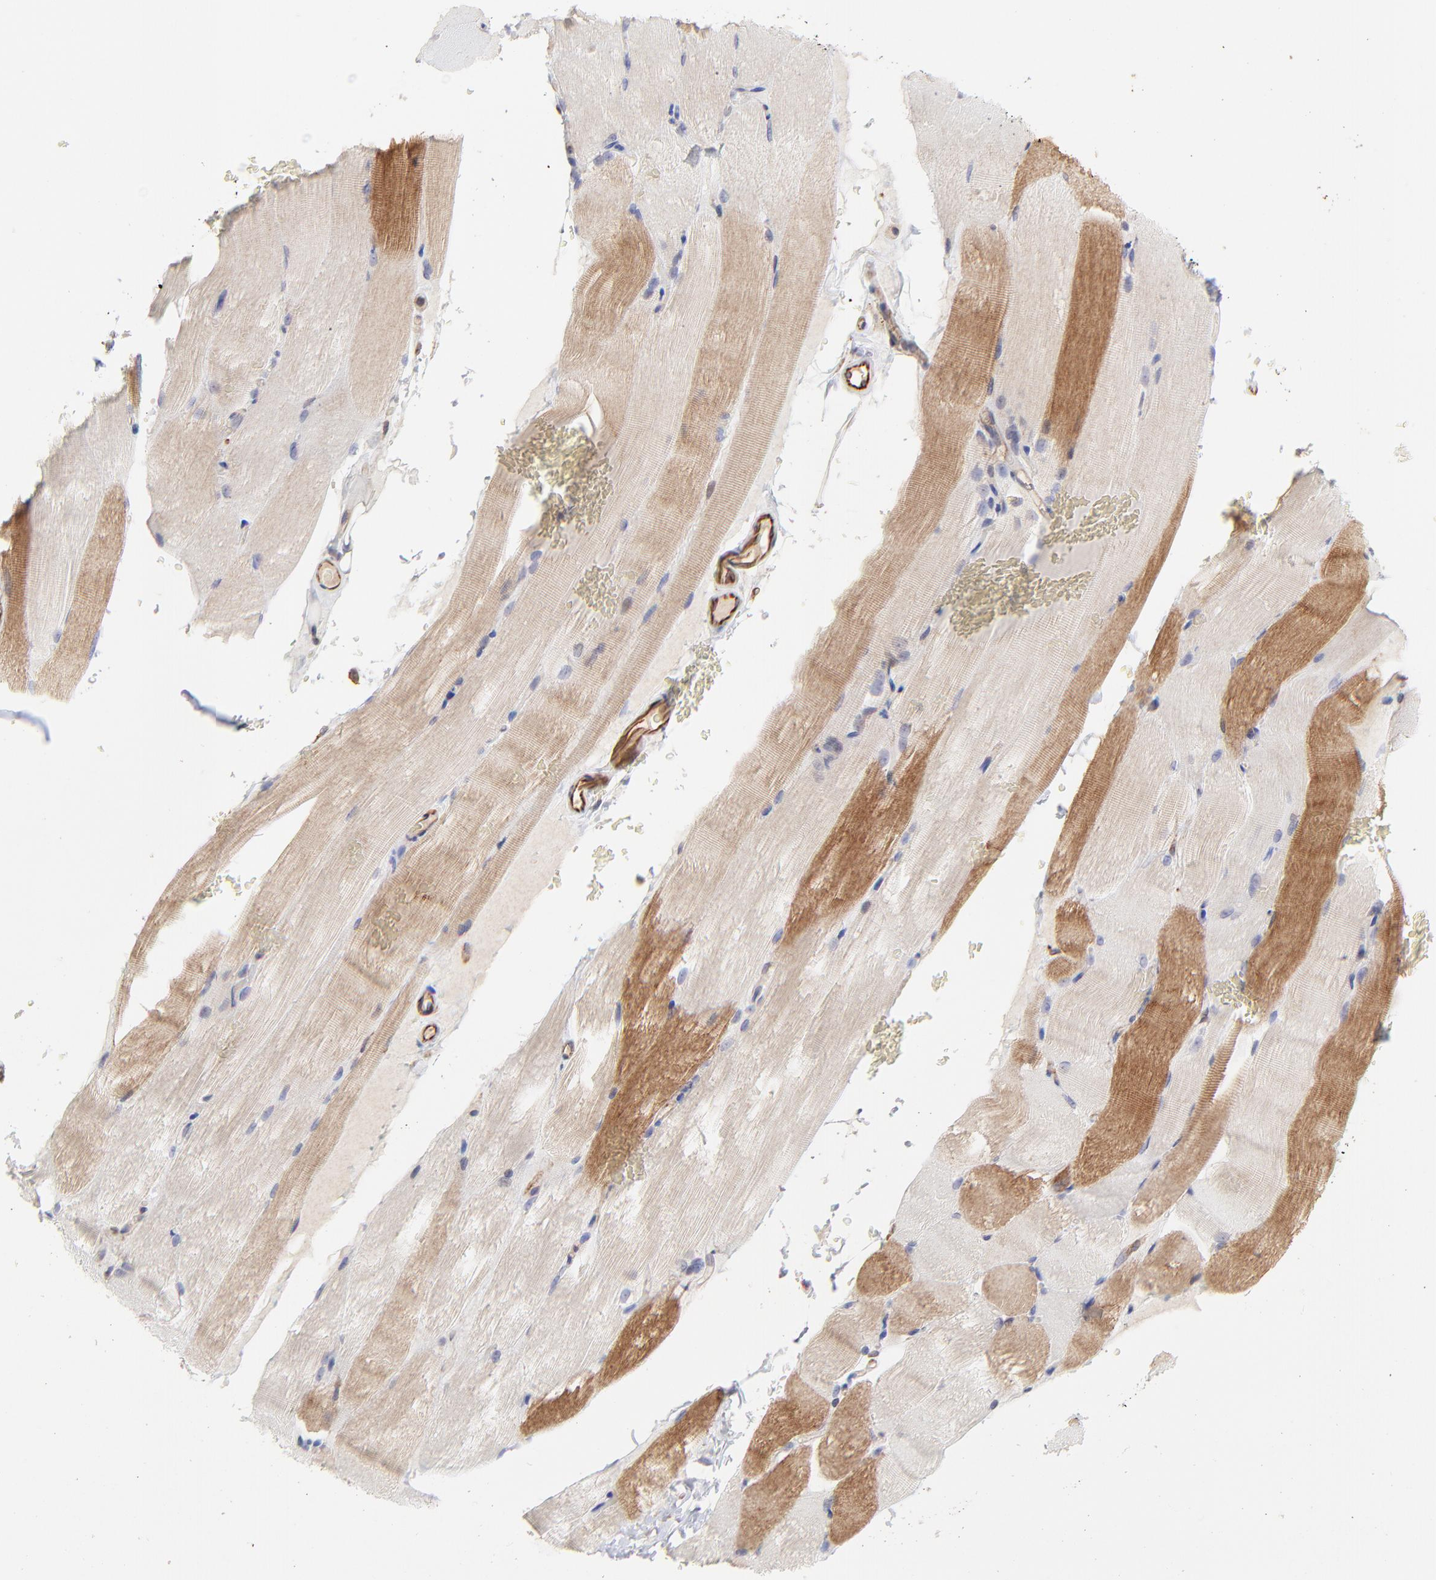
{"staining": {"intensity": "weak", "quantity": "25%-75%", "location": "cytoplasmic/membranous"}, "tissue": "skeletal muscle", "cell_type": "Myocytes", "image_type": "normal", "snomed": [{"axis": "morphology", "description": "Normal tissue, NOS"}, {"axis": "topography", "description": "Skeletal muscle"}], "caption": "There is low levels of weak cytoplasmic/membranous staining in myocytes of normal skeletal muscle, as demonstrated by immunohistochemical staining (brown color).", "gene": "COX8C", "patient": {"sex": "female", "age": 37}}